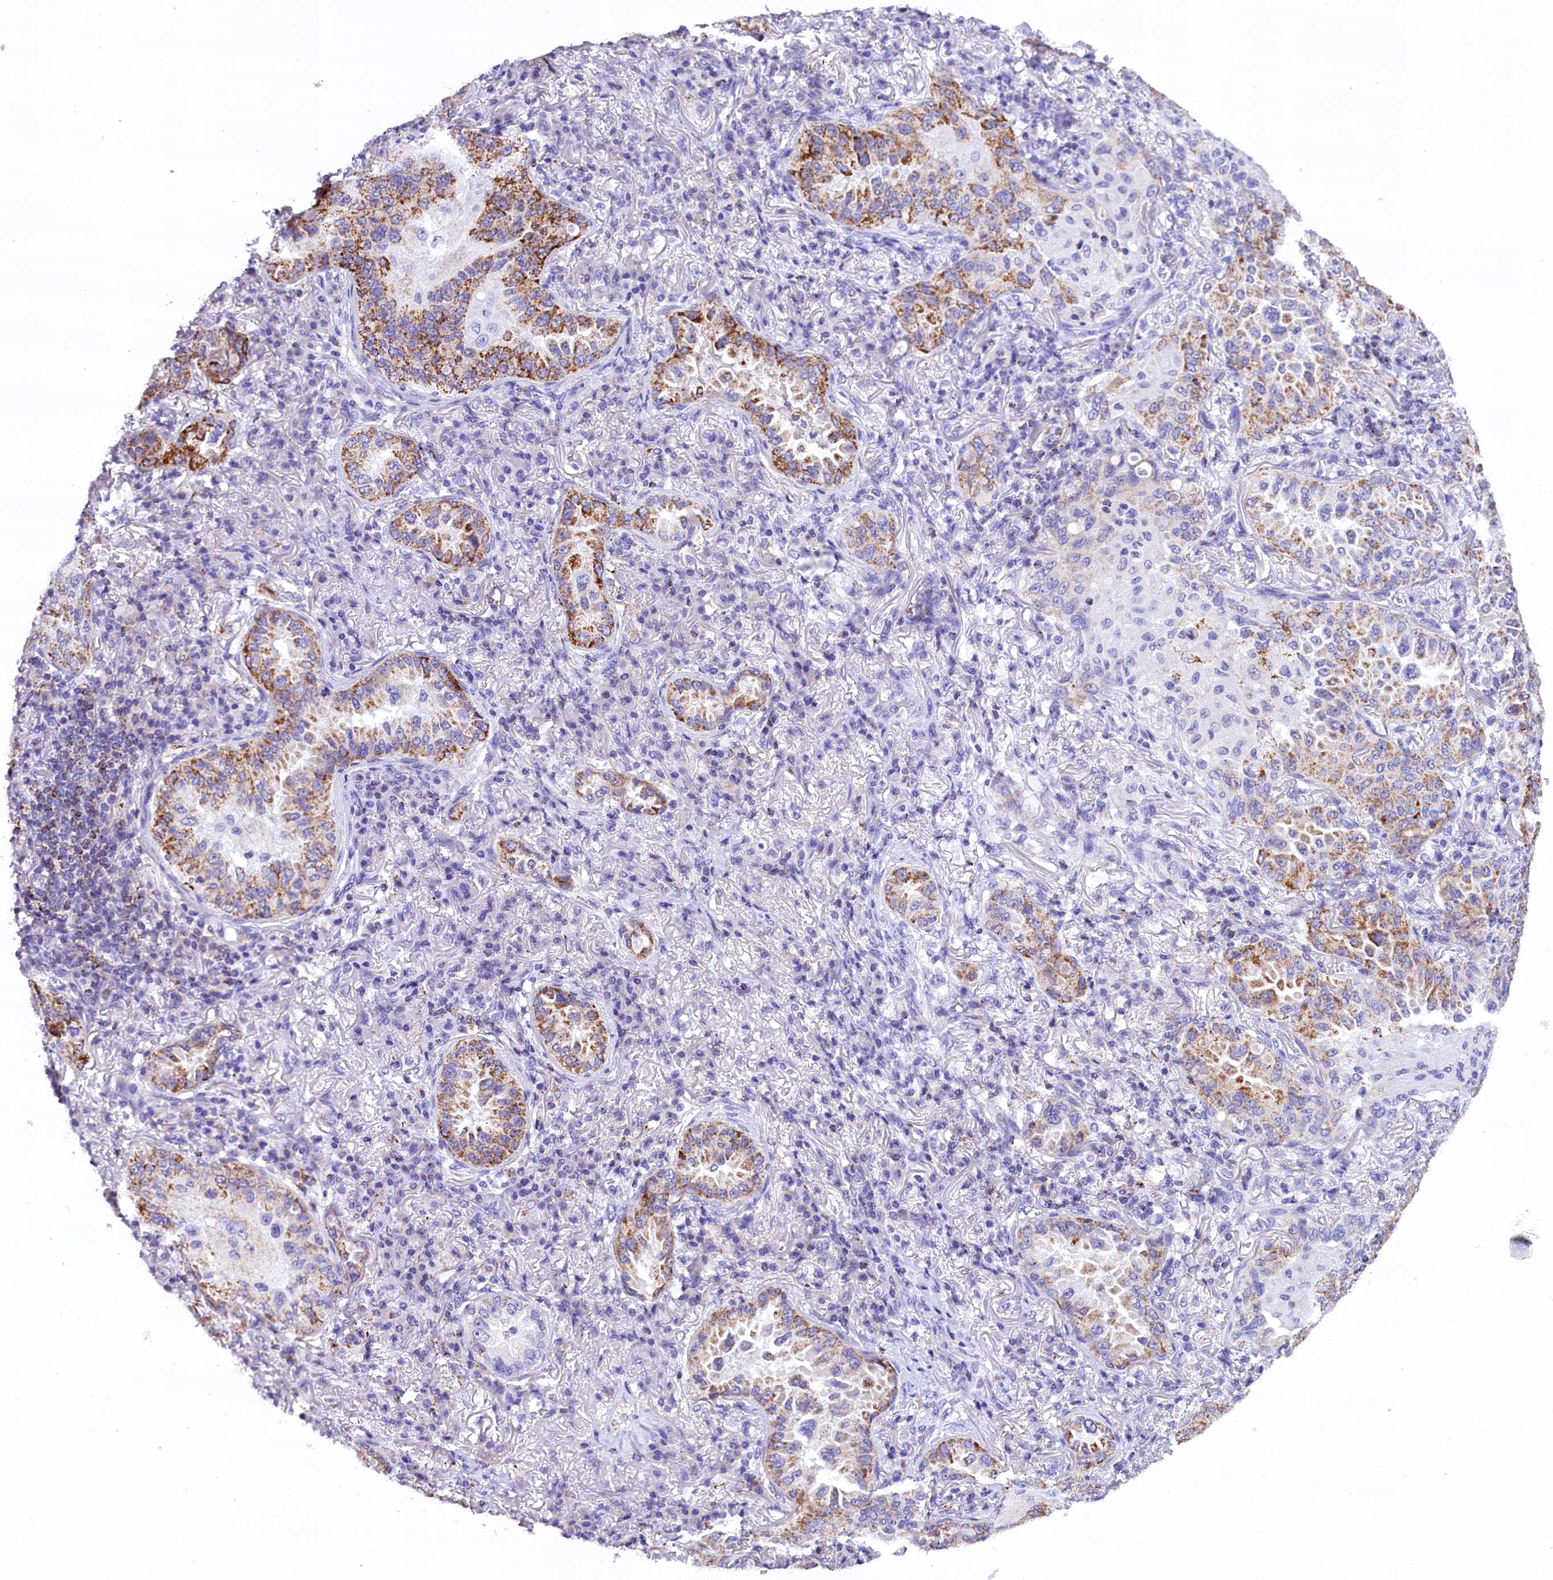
{"staining": {"intensity": "moderate", "quantity": ">75%", "location": "cytoplasmic/membranous"}, "tissue": "lung cancer", "cell_type": "Tumor cells", "image_type": "cancer", "snomed": [{"axis": "morphology", "description": "Adenocarcinoma, NOS"}, {"axis": "topography", "description": "Lung"}], "caption": "Protein staining reveals moderate cytoplasmic/membranous staining in about >75% of tumor cells in lung cancer (adenocarcinoma).", "gene": "ABAT", "patient": {"sex": "female", "age": 69}}